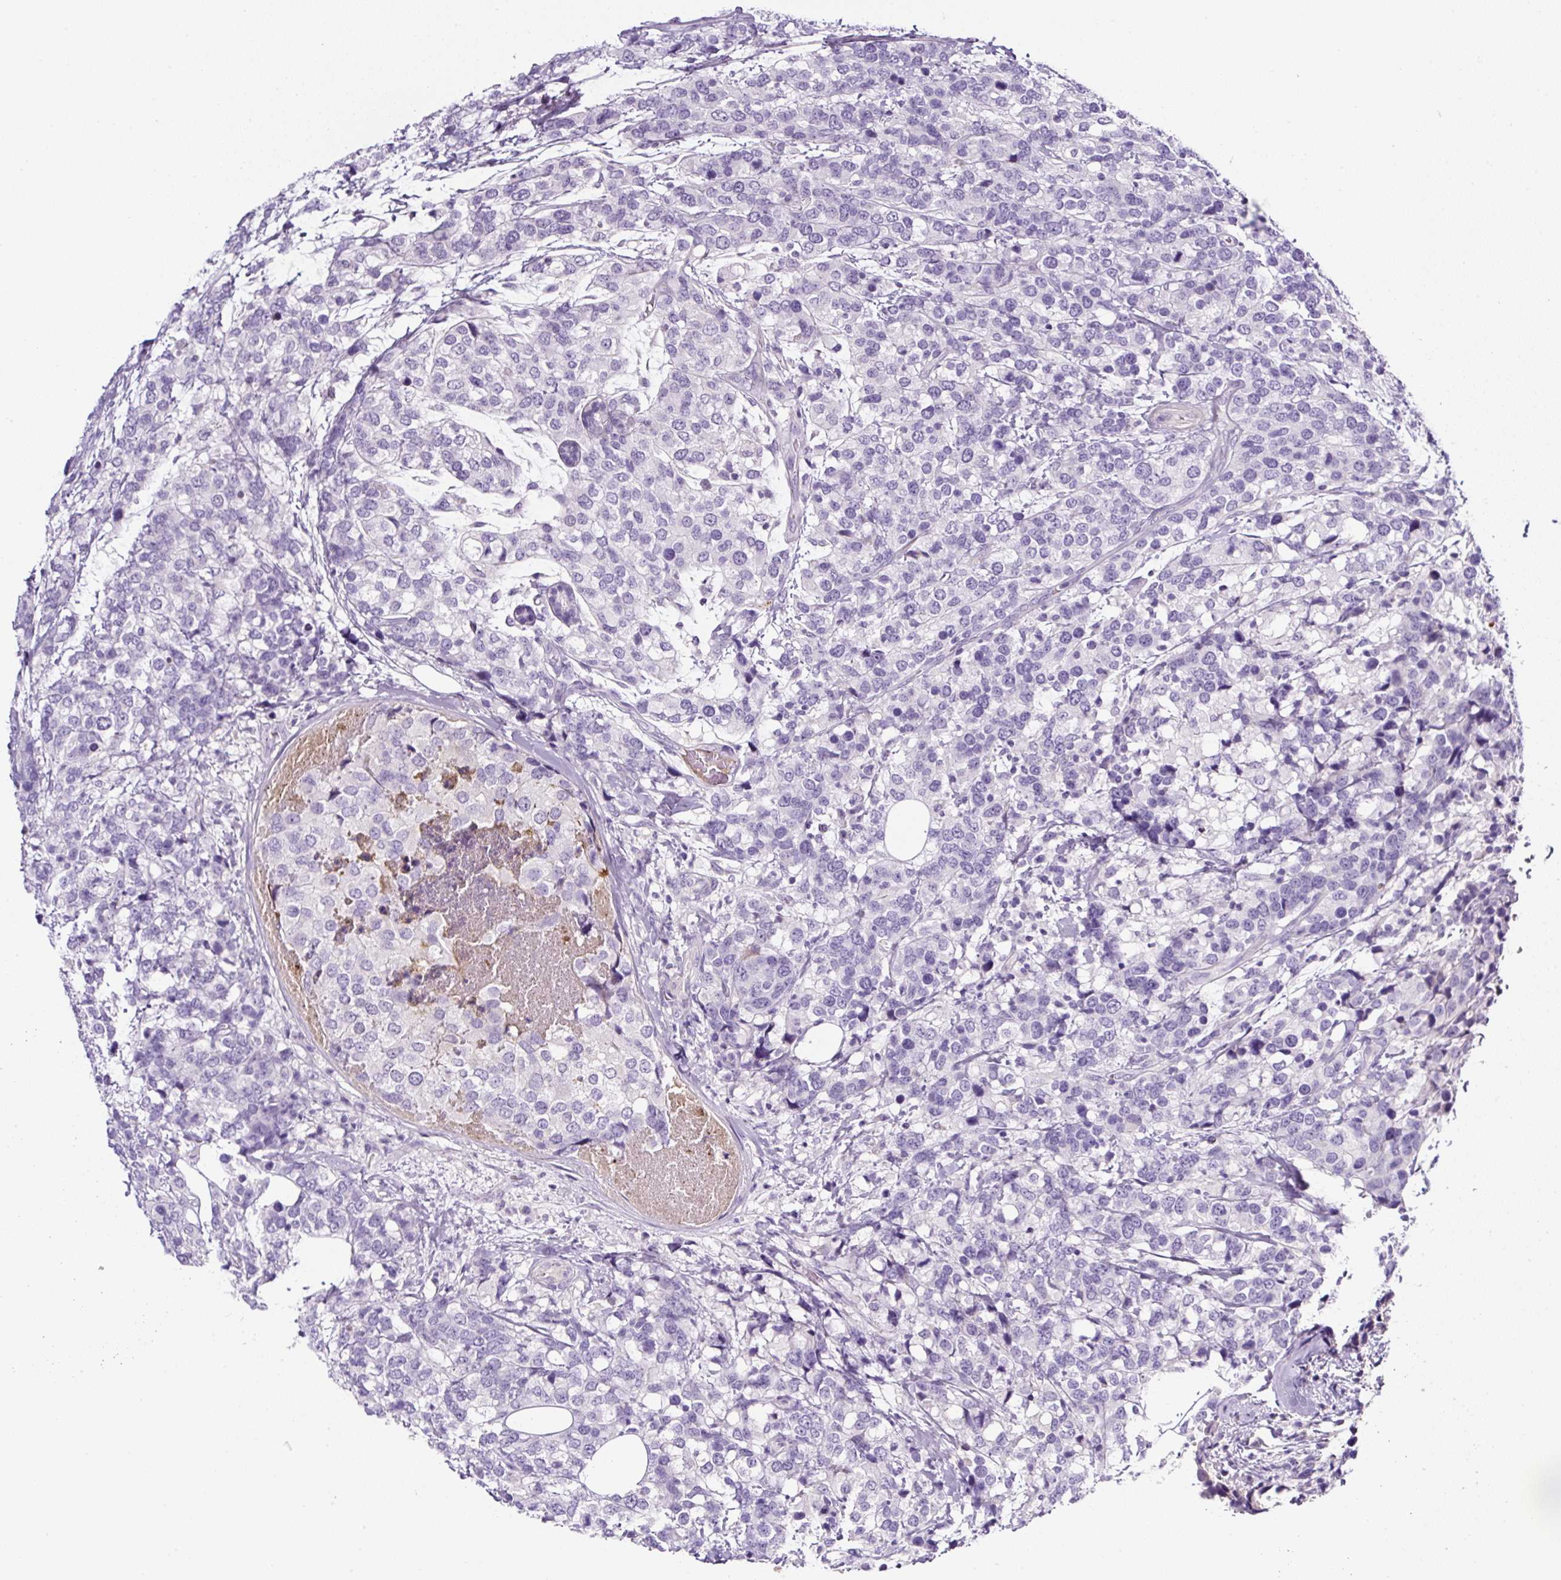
{"staining": {"intensity": "negative", "quantity": "none", "location": "none"}, "tissue": "breast cancer", "cell_type": "Tumor cells", "image_type": "cancer", "snomed": [{"axis": "morphology", "description": "Lobular carcinoma"}, {"axis": "topography", "description": "Breast"}], "caption": "Tumor cells show no significant protein staining in breast cancer (lobular carcinoma).", "gene": "OR14A2", "patient": {"sex": "female", "age": 59}}